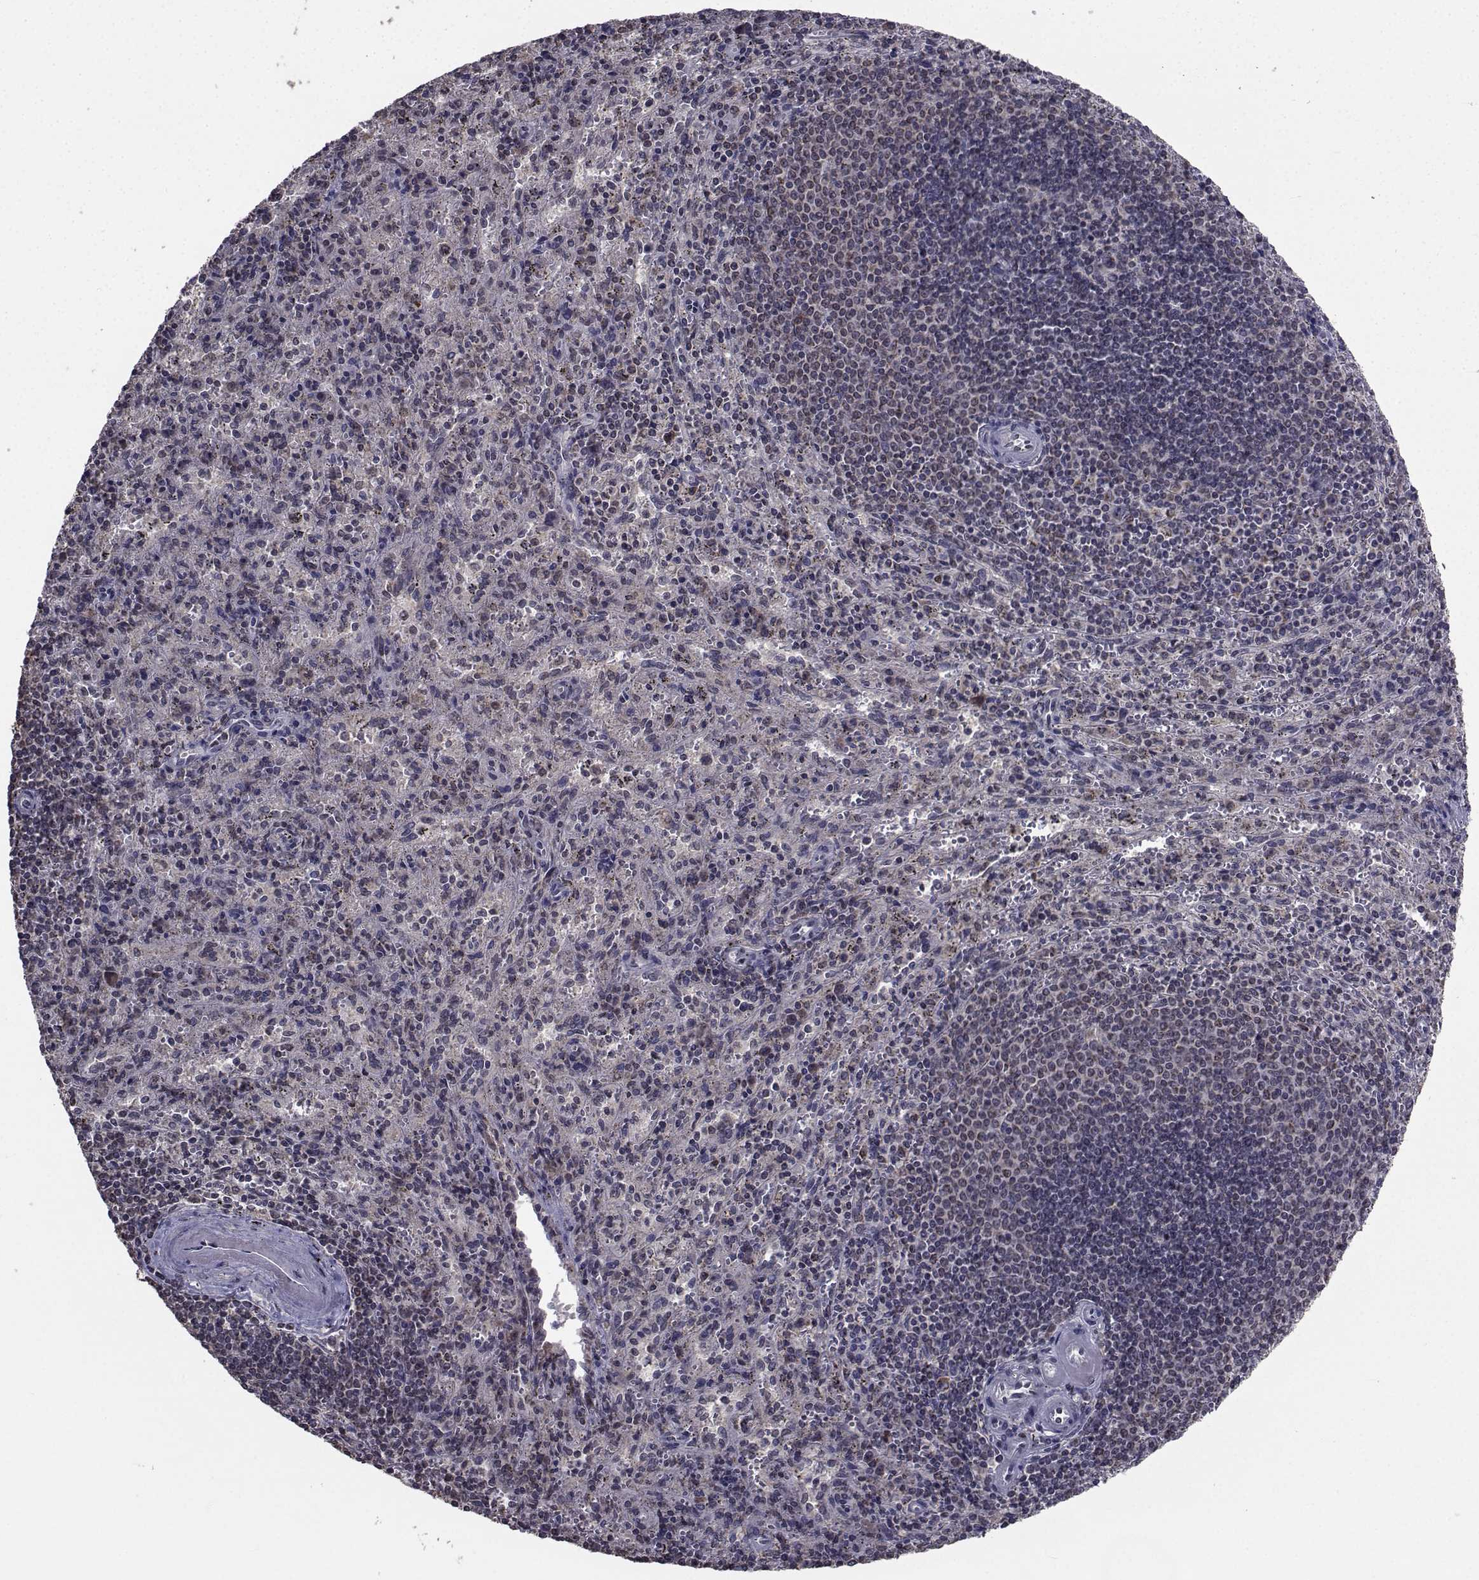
{"staining": {"intensity": "weak", "quantity": "25%-75%", "location": "cytoplasmic/membranous"}, "tissue": "spleen", "cell_type": "Cells in red pulp", "image_type": "normal", "snomed": [{"axis": "morphology", "description": "Normal tissue, NOS"}, {"axis": "topography", "description": "Spleen"}], "caption": "Benign spleen demonstrates weak cytoplasmic/membranous staining in approximately 25%-75% of cells in red pulp, visualized by immunohistochemistry.", "gene": "CYP2S1", "patient": {"sex": "male", "age": 57}}